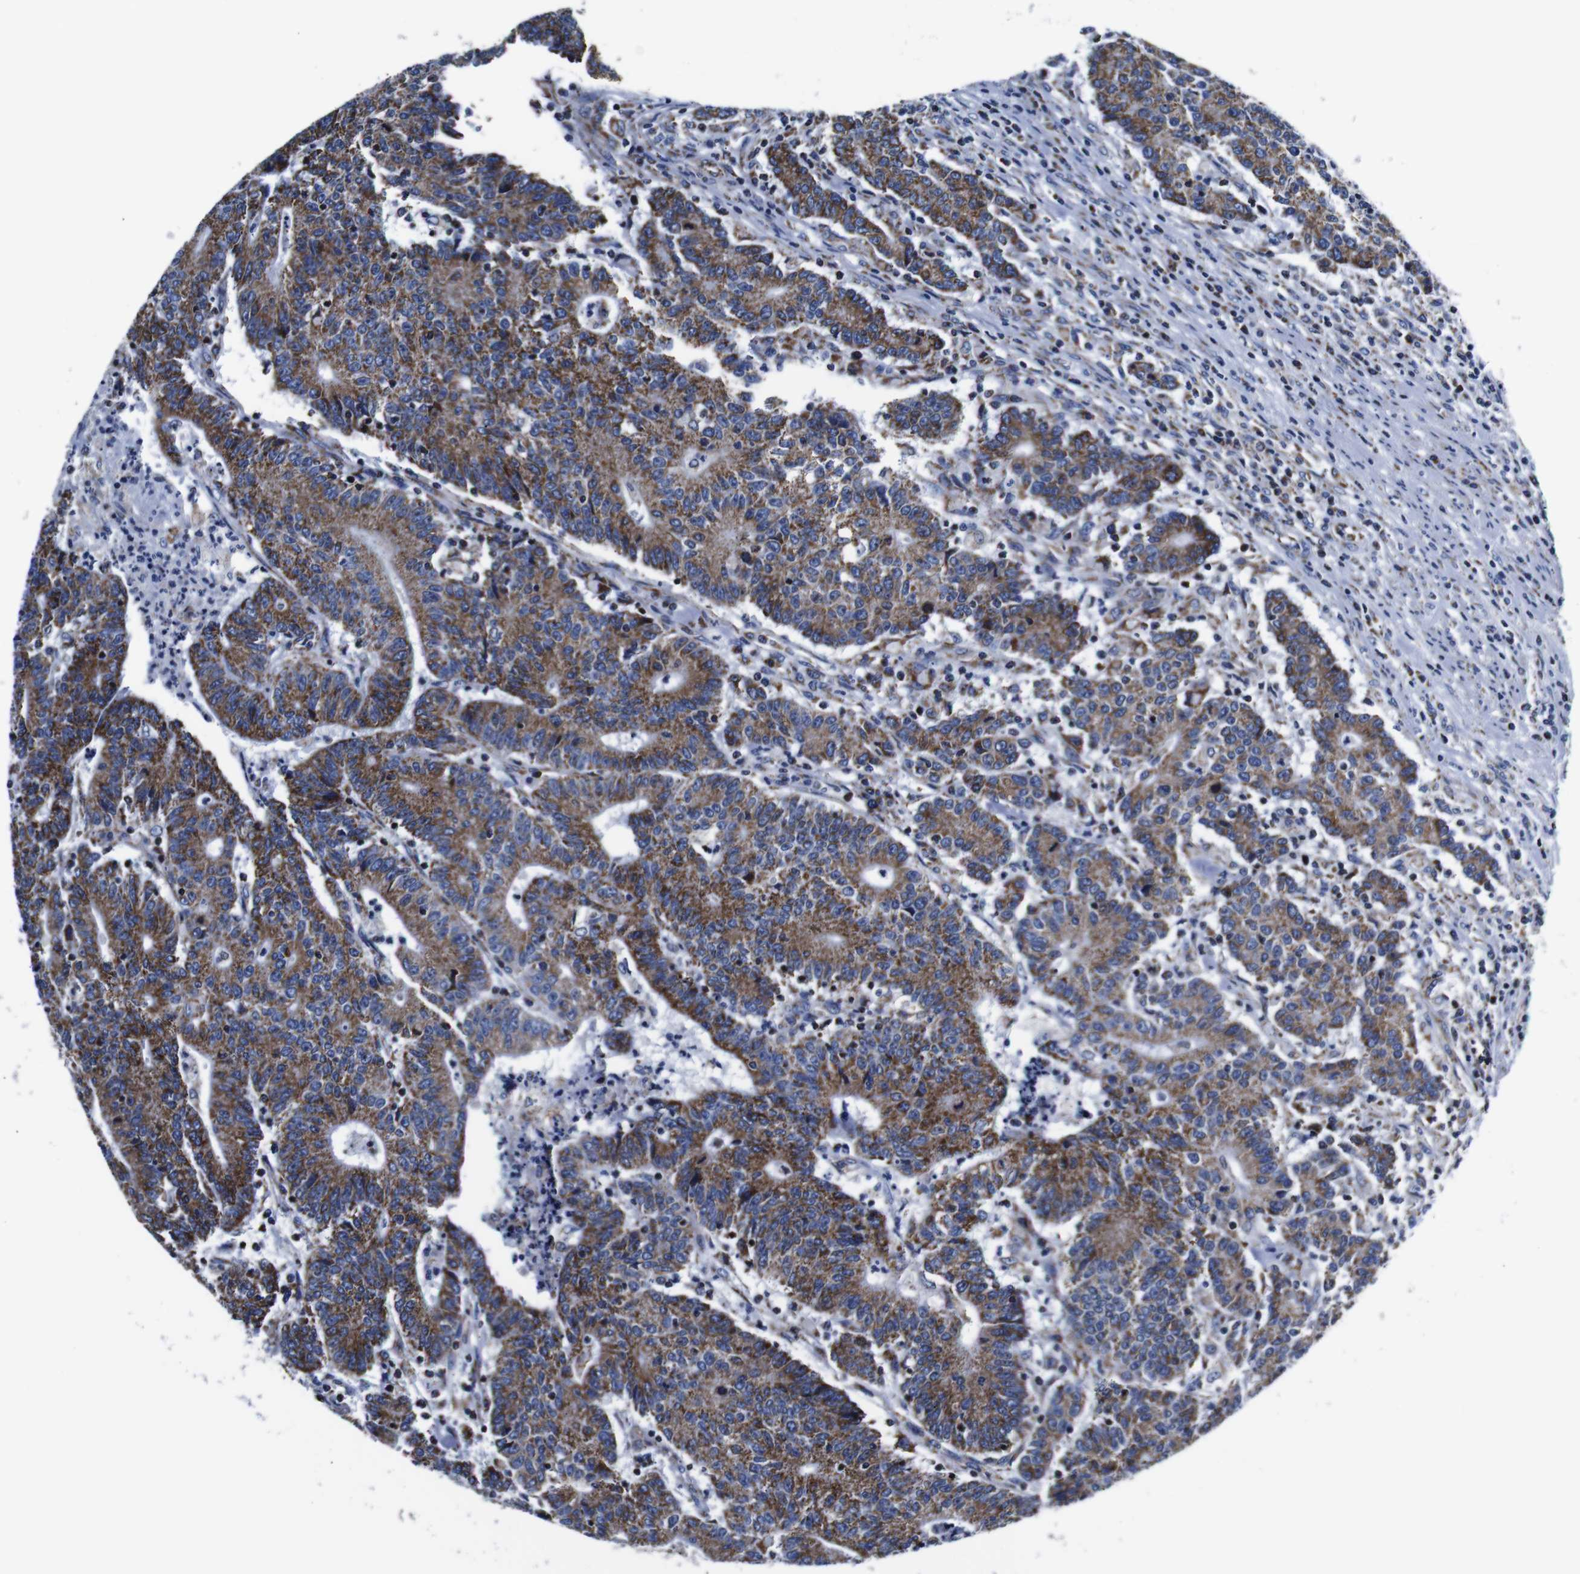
{"staining": {"intensity": "moderate", "quantity": ">75%", "location": "cytoplasmic/membranous"}, "tissue": "colorectal cancer", "cell_type": "Tumor cells", "image_type": "cancer", "snomed": [{"axis": "morphology", "description": "Normal tissue, NOS"}, {"axis": "morphology", "description": "Adenocarcinoma, NOS"}, {"axis": "topography", "description": "Colon"}], "caption": "Human colorectal adenocarcinoma stained with a protein marker shows moderate staining in tumor cells.", "gene": "FKBP9", "patient": {"sex": "female", "age": 75}}